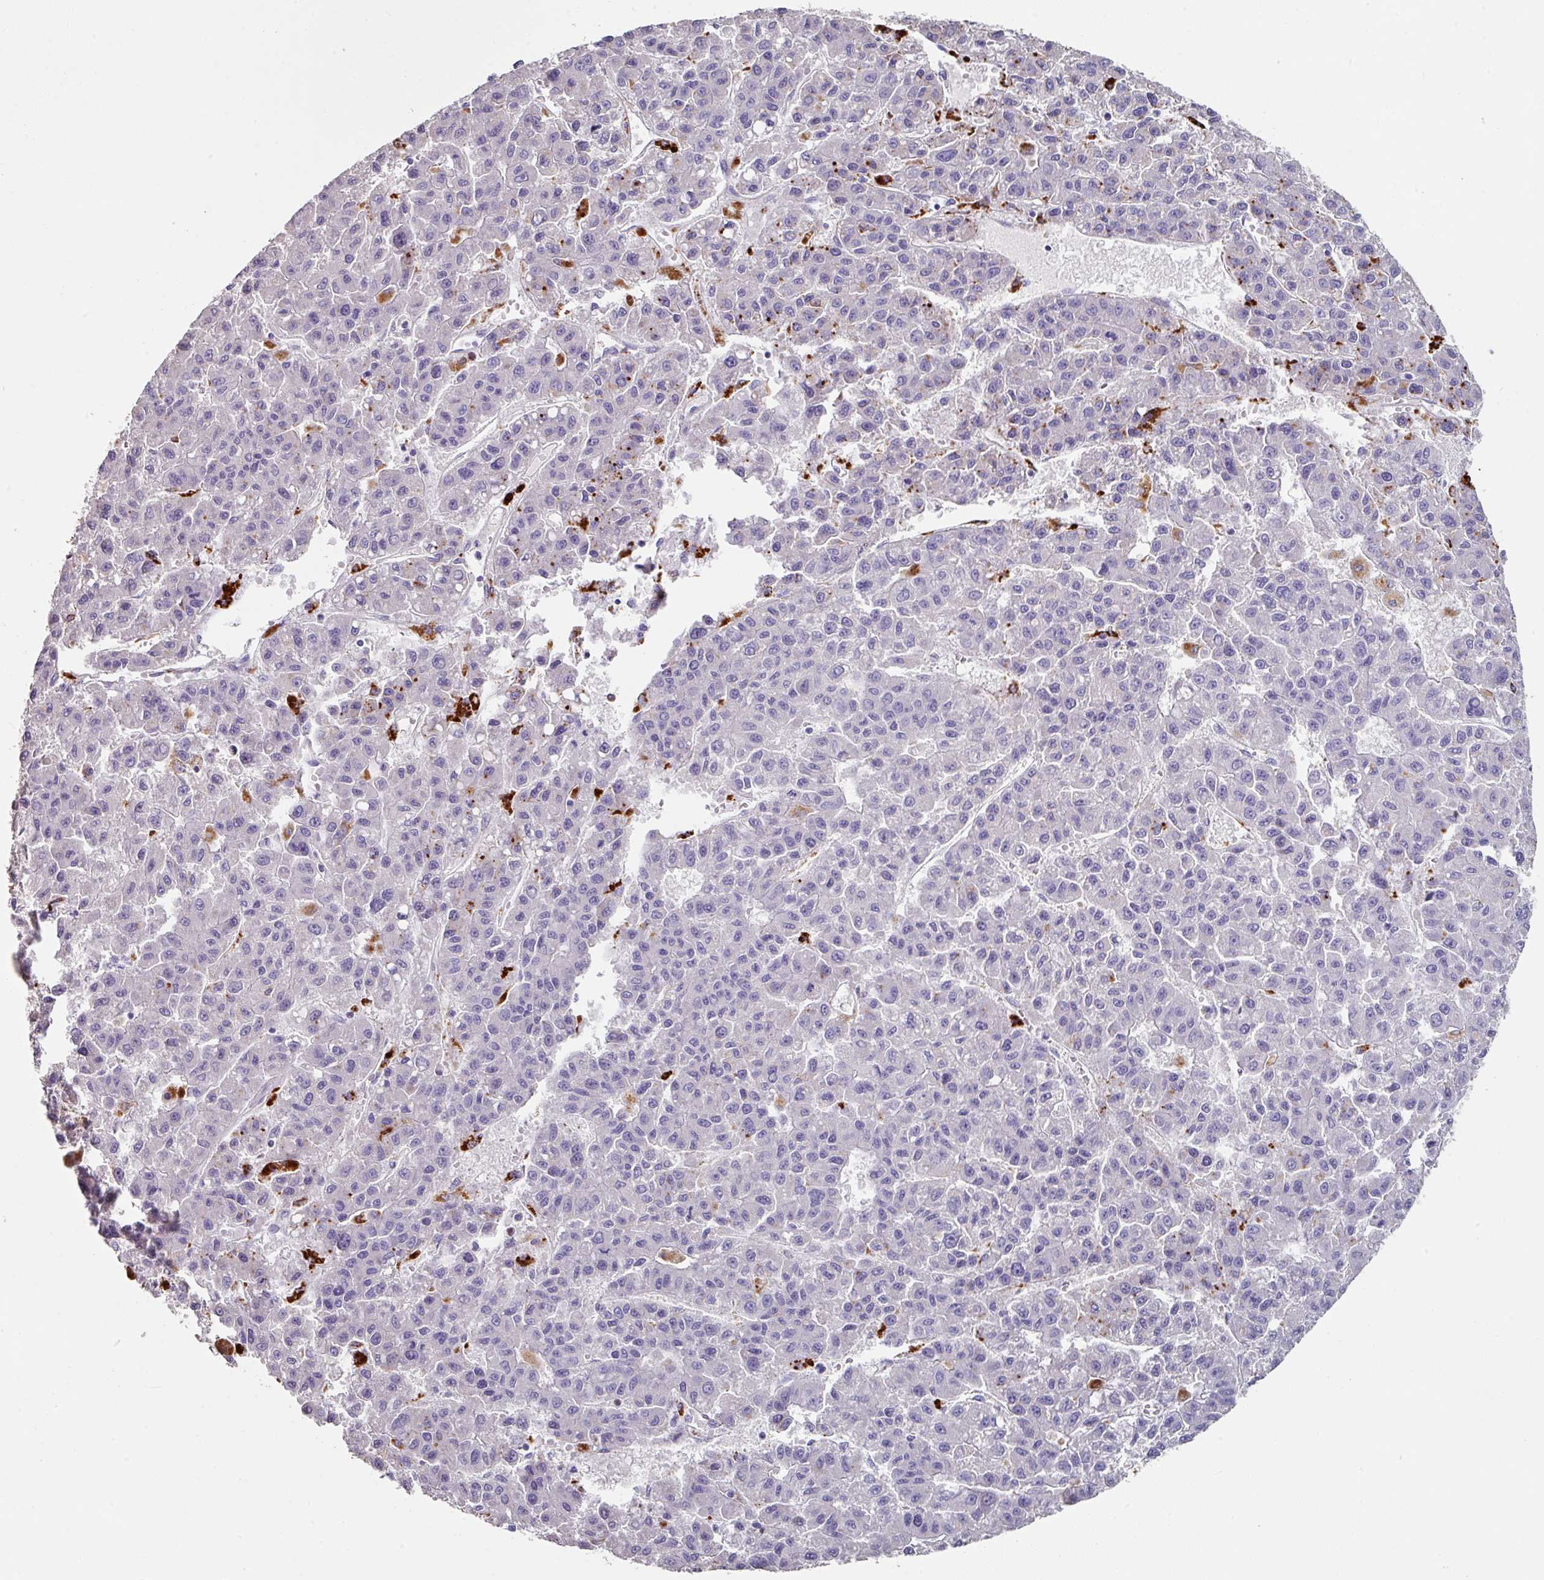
{"staining": {"intensity": "negative", "quantity": "none", "location": "none"}, "tissue": "liver cancer", "cell_type": "Tumor cells", "image_type": "cancer", "snomed": [{"axis": "morphology", "description": "Carcinoma, Hepatocellular, NOS"}, {"axis": "topography", "description": "Liver"}], "caption": "Protein analysis of liver cancer (hepatocellular carcinoma) shows no significant positivity in tumor cells.", "gene": "CPVL", "patient": {"sex": "male", "age": 70}}